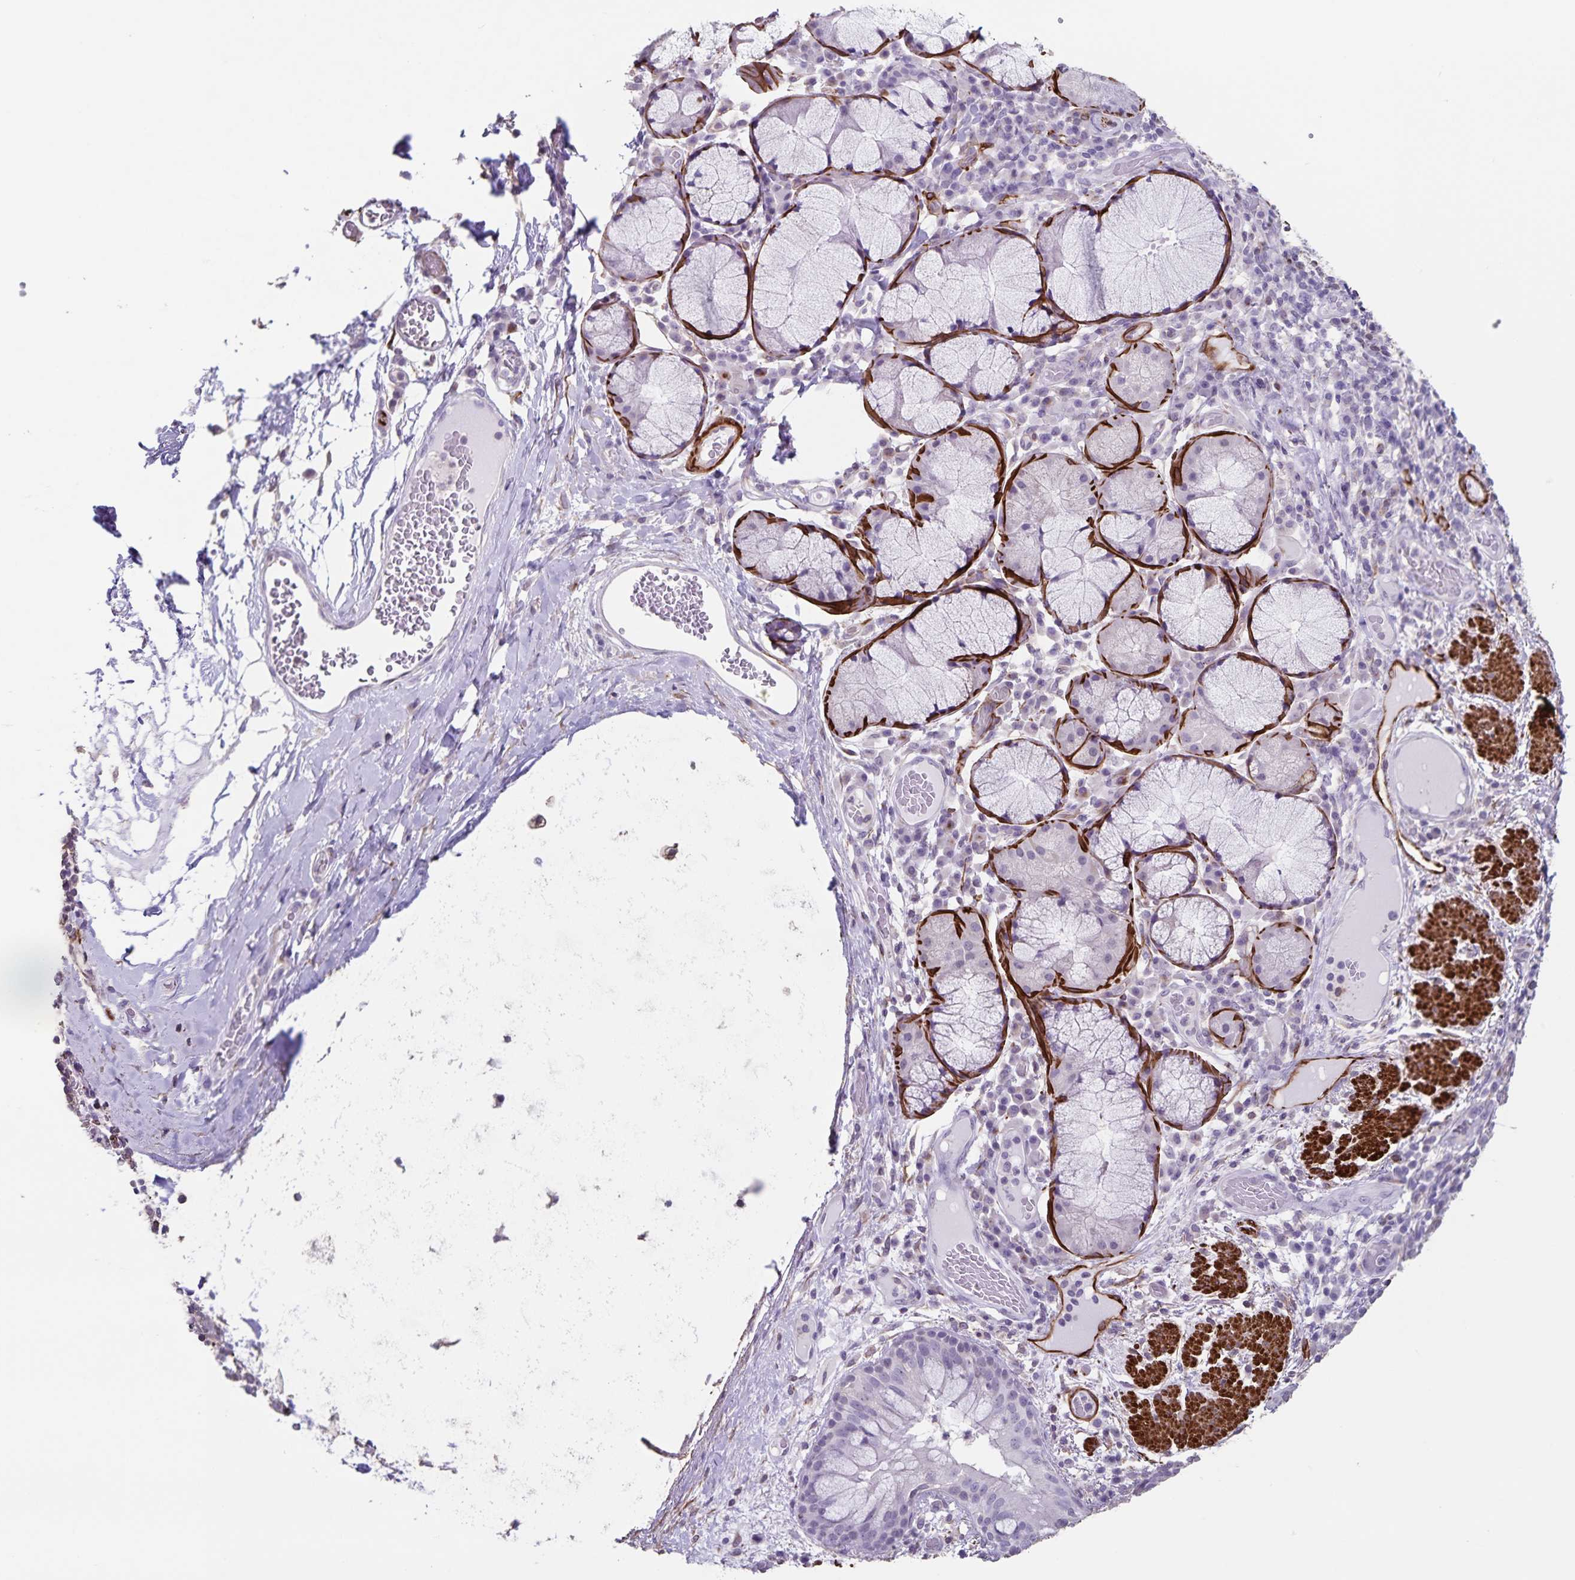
{"staining": {"intensity": "negative", "quantity": "none", "location": "none"}, "tissue": "bronchus", "cell_type": "Respiratory epithelial cells", "image_type": "normal", "snomed": [{"axis": "morphology", "description": "Normal tissue, NOS"}, {"axis": "topography", "description": "Lymph node"}, {"axis": "topography", "description": "Bronchus"}], "caption": "Bronchus was stained to show a protein in brown. There is no significant positivity in respiratory epithelial cells. (DAB (3,3'-diaminobenzidine) immunohistochemistry visualized using brightfield microscopy, high magnification).", "gene": "SYNM", "patient": {"sex": "male", "age": 56}}